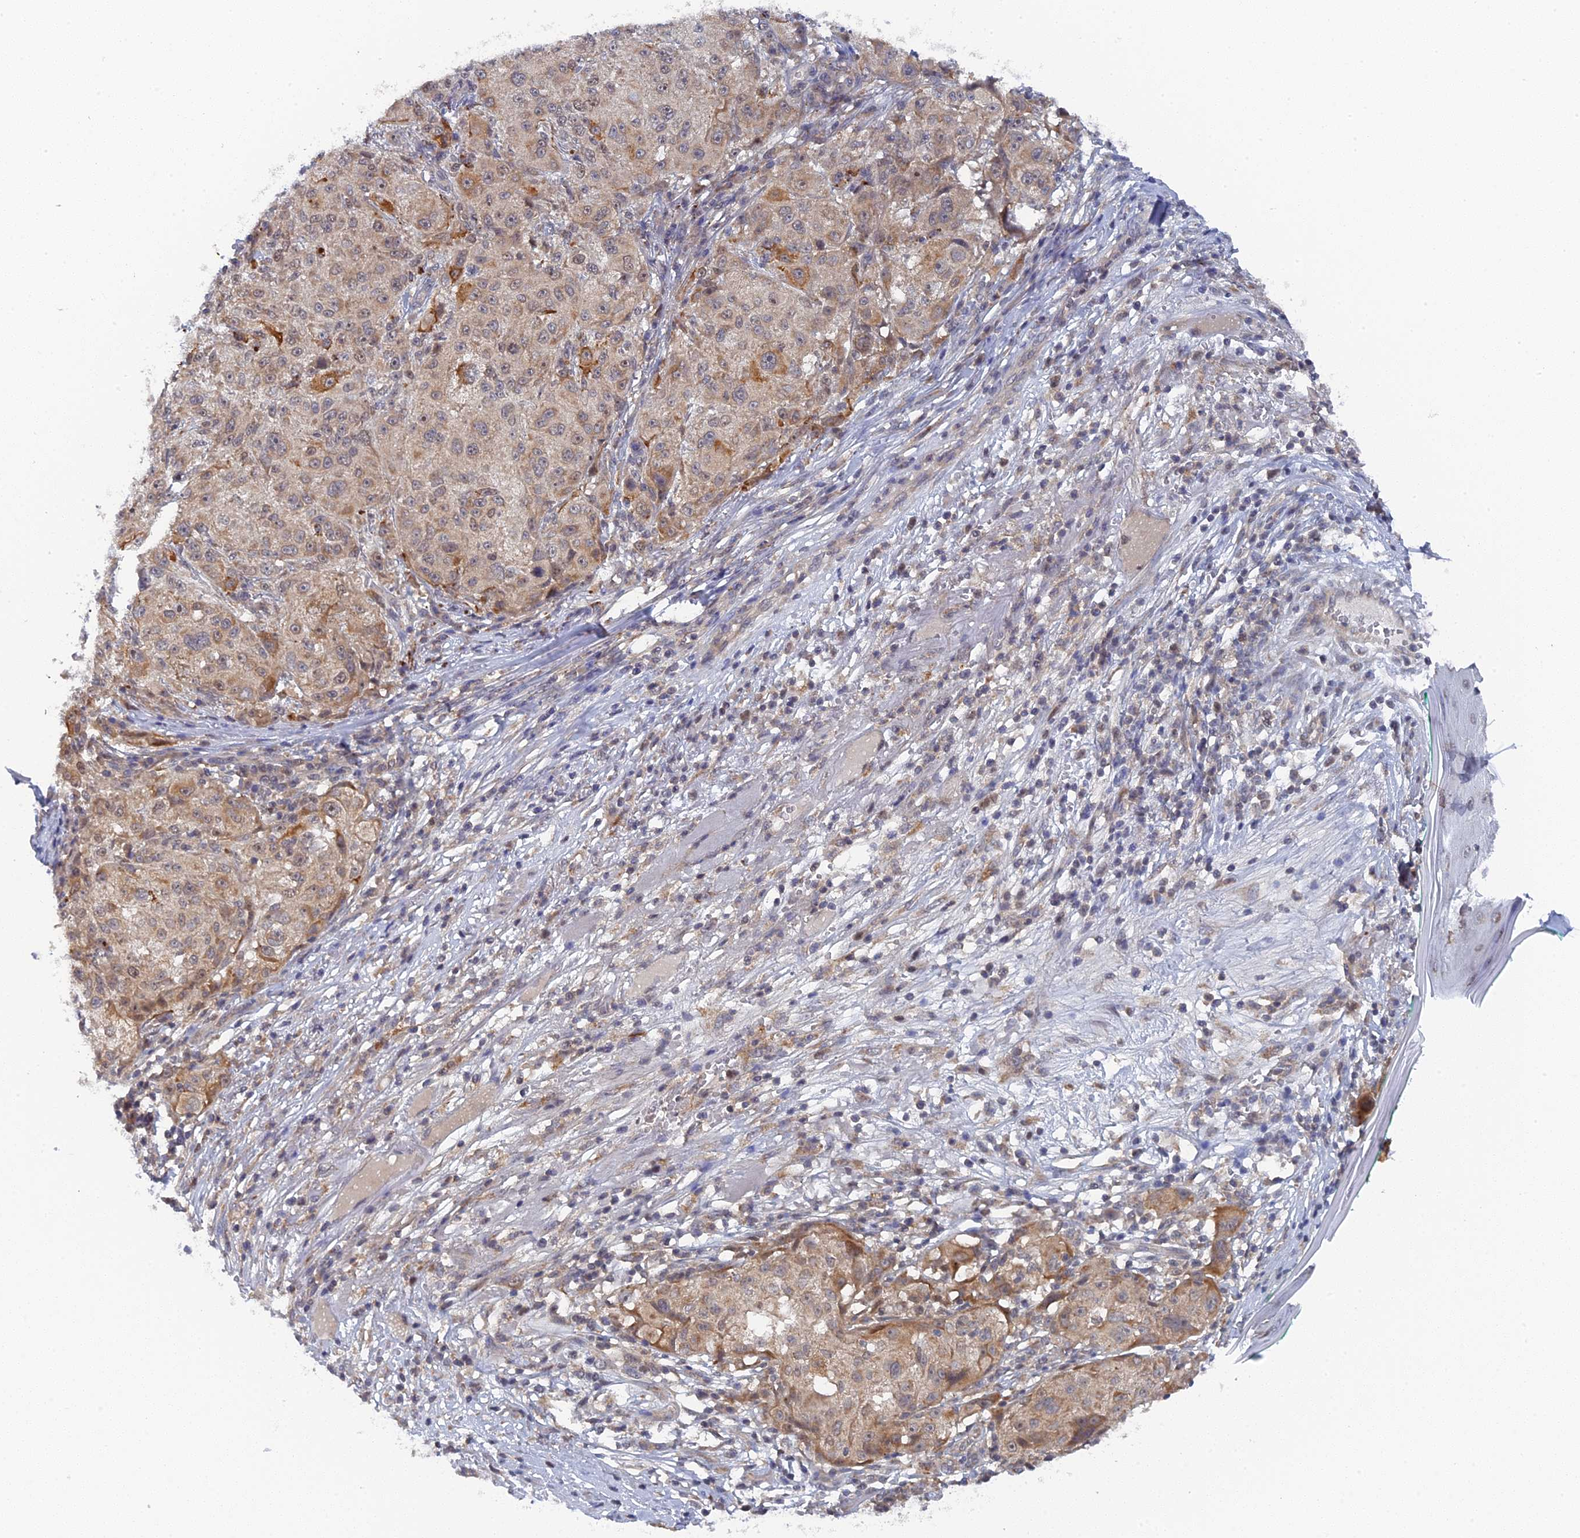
{"staining": {"intensity": "moderate", "quantity": "<25%", "location": "cytoplasmic/membranous"}, "tissue": "melanoma", "cell_type": "Tumor cells", "image_type": "cancer", "snomed": [{"axis": "morphology", "description": "Necrosis, NOS"}, {"axis": "morphology", "description": "Malignant melanoma, NOS"}, {"axis": "topography", "description": "Skin"}], "caption": "A high-resolution photomicrograph shows immunohistochemistry (IHC) staining of melanoma, which exhibits moderate cytoplasmic/membranous expression in approximately <25% of tumor cells.", "gene": "MIGA2", "patient": {"sex": "female", "age": 87}}